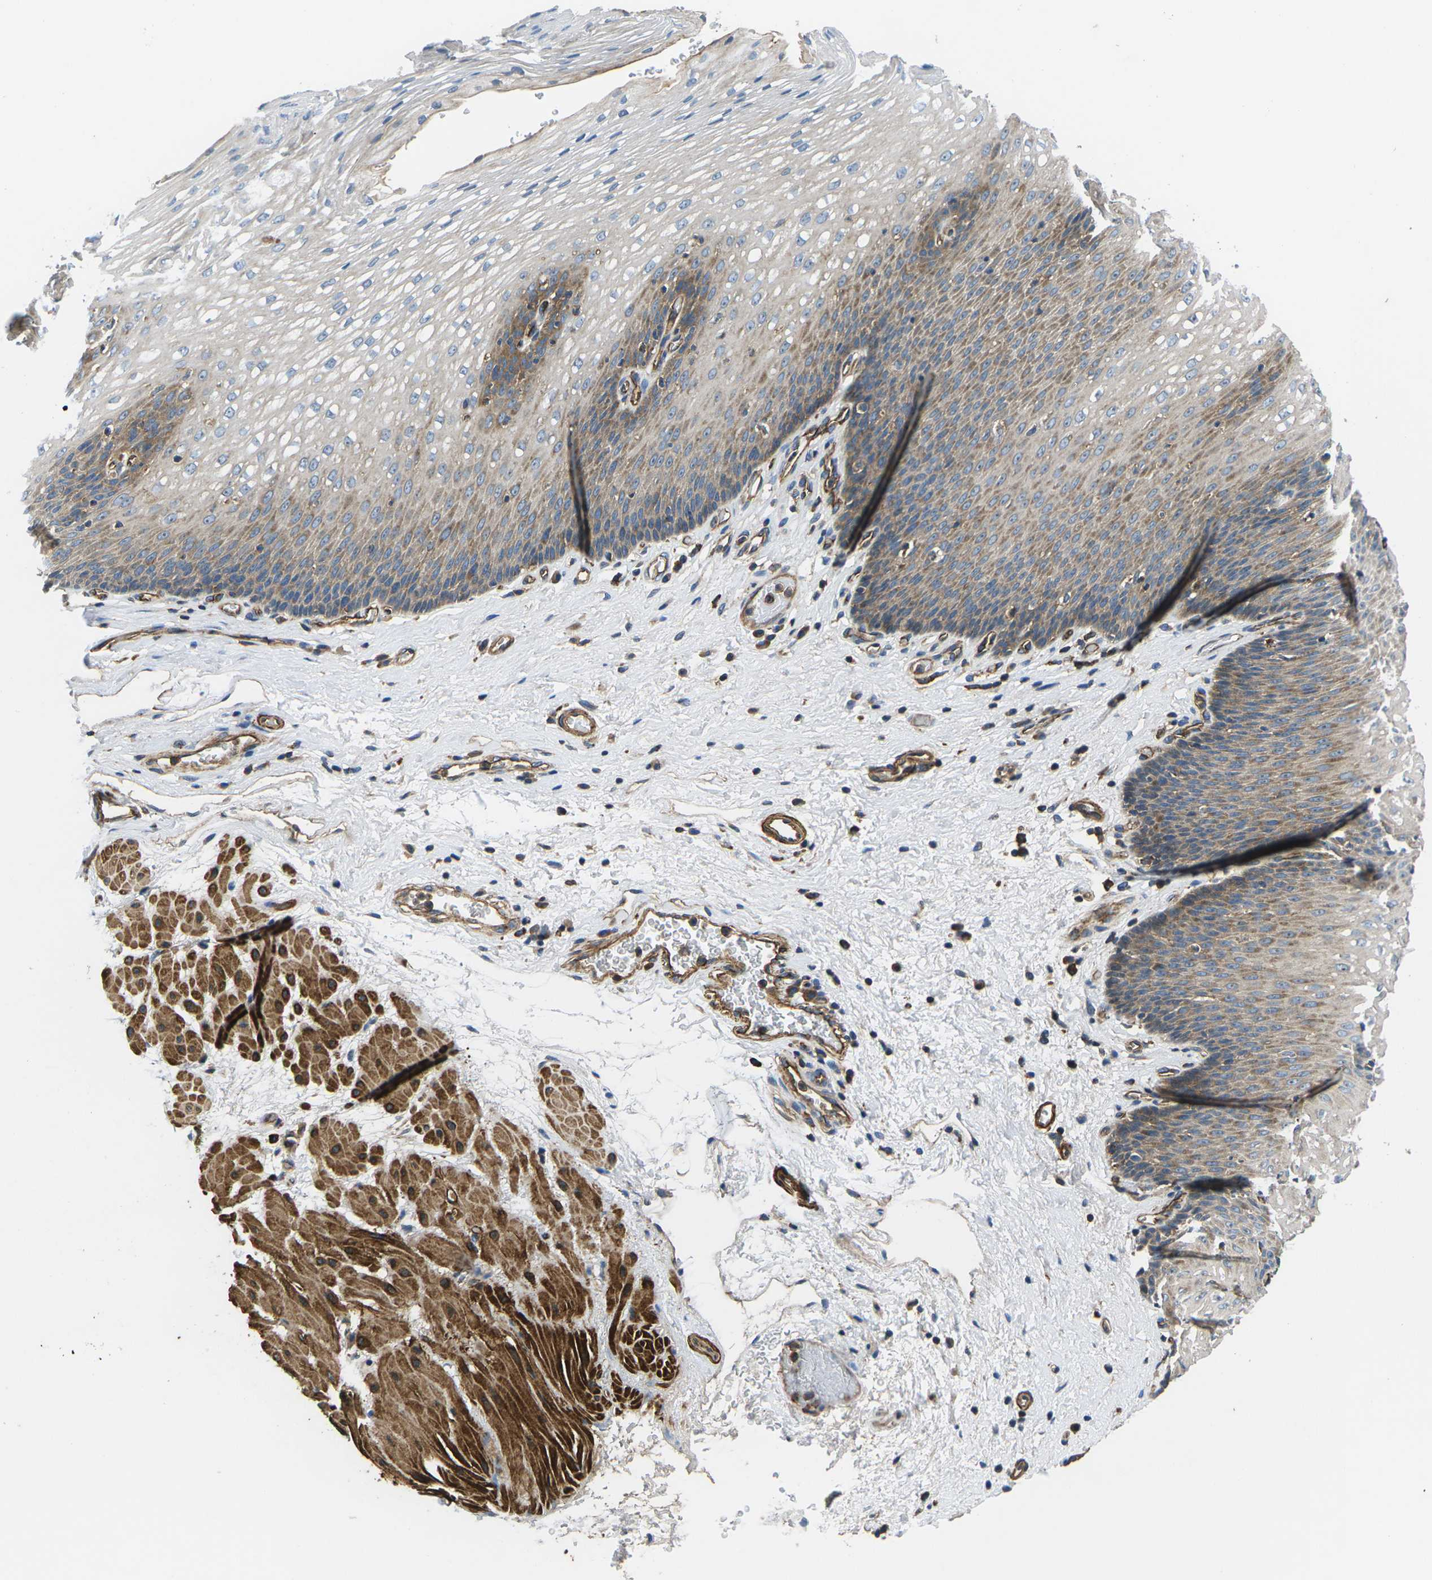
{"staining": {"intensity": "weak", "quantity": "25%-75%", "location": "cytoplasmic/membranous"}, "tissue": "esophagus", "cell_type": "Squamous epithelial cells", "image_type": "normal", "snomed": [{"axis": "morphology", "description": "Normal tissue, NOS"}, {"axis": "topography", "description": "Esophagus"}], "caption": "DAB (3,3'-diaminobenzidine) immunohistochemical staining of unremarkable esophagus displays weak cytoplasmic/membranous protein expression in about 25%-75% of squamous epithelial cells. (IHC, brightfield microscopy, high magnification).", "gene": "KCNJ15", "patient": {"sex": "male", "age": 48}}